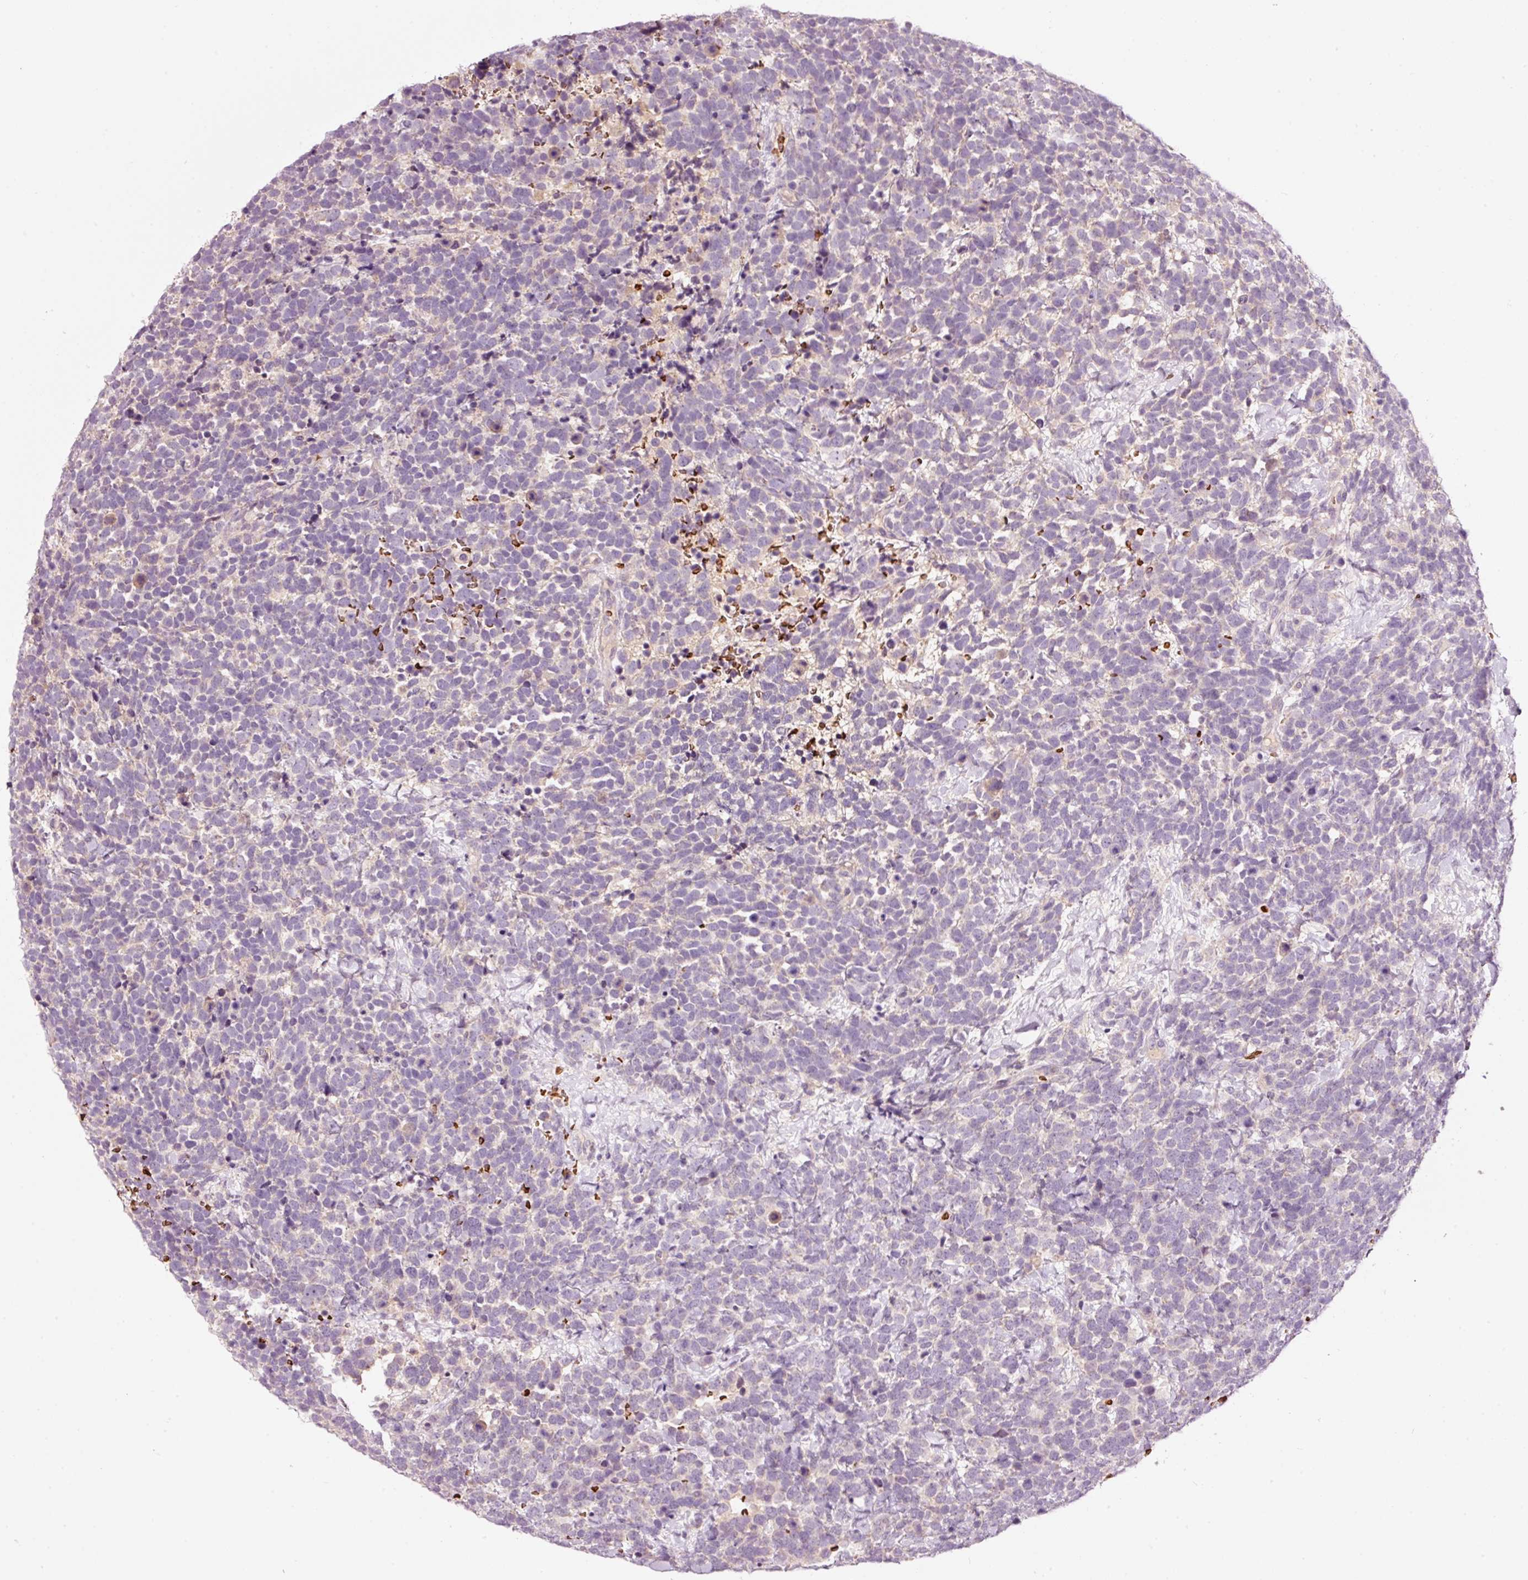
{"staining": {"intensity": "negative", "quantity": "none", "location": "none"}, "tissue": "urothelial cancer", "cell_type": "Tumor cells", "image_type": "cancer", "snomed": [{"axis": "morphology", "description": "Urothelial carcinoma, High grade"}, {"axis": "topography", "description": "Urinary bladder"}], "caption": "Urothelial carcinoma (high-grade) was stained to show a protein in brown. There is no significant positivity in tumor cells.", "gene": "LDHAL6B", "patient": {"sex": "female", "age": 82}}